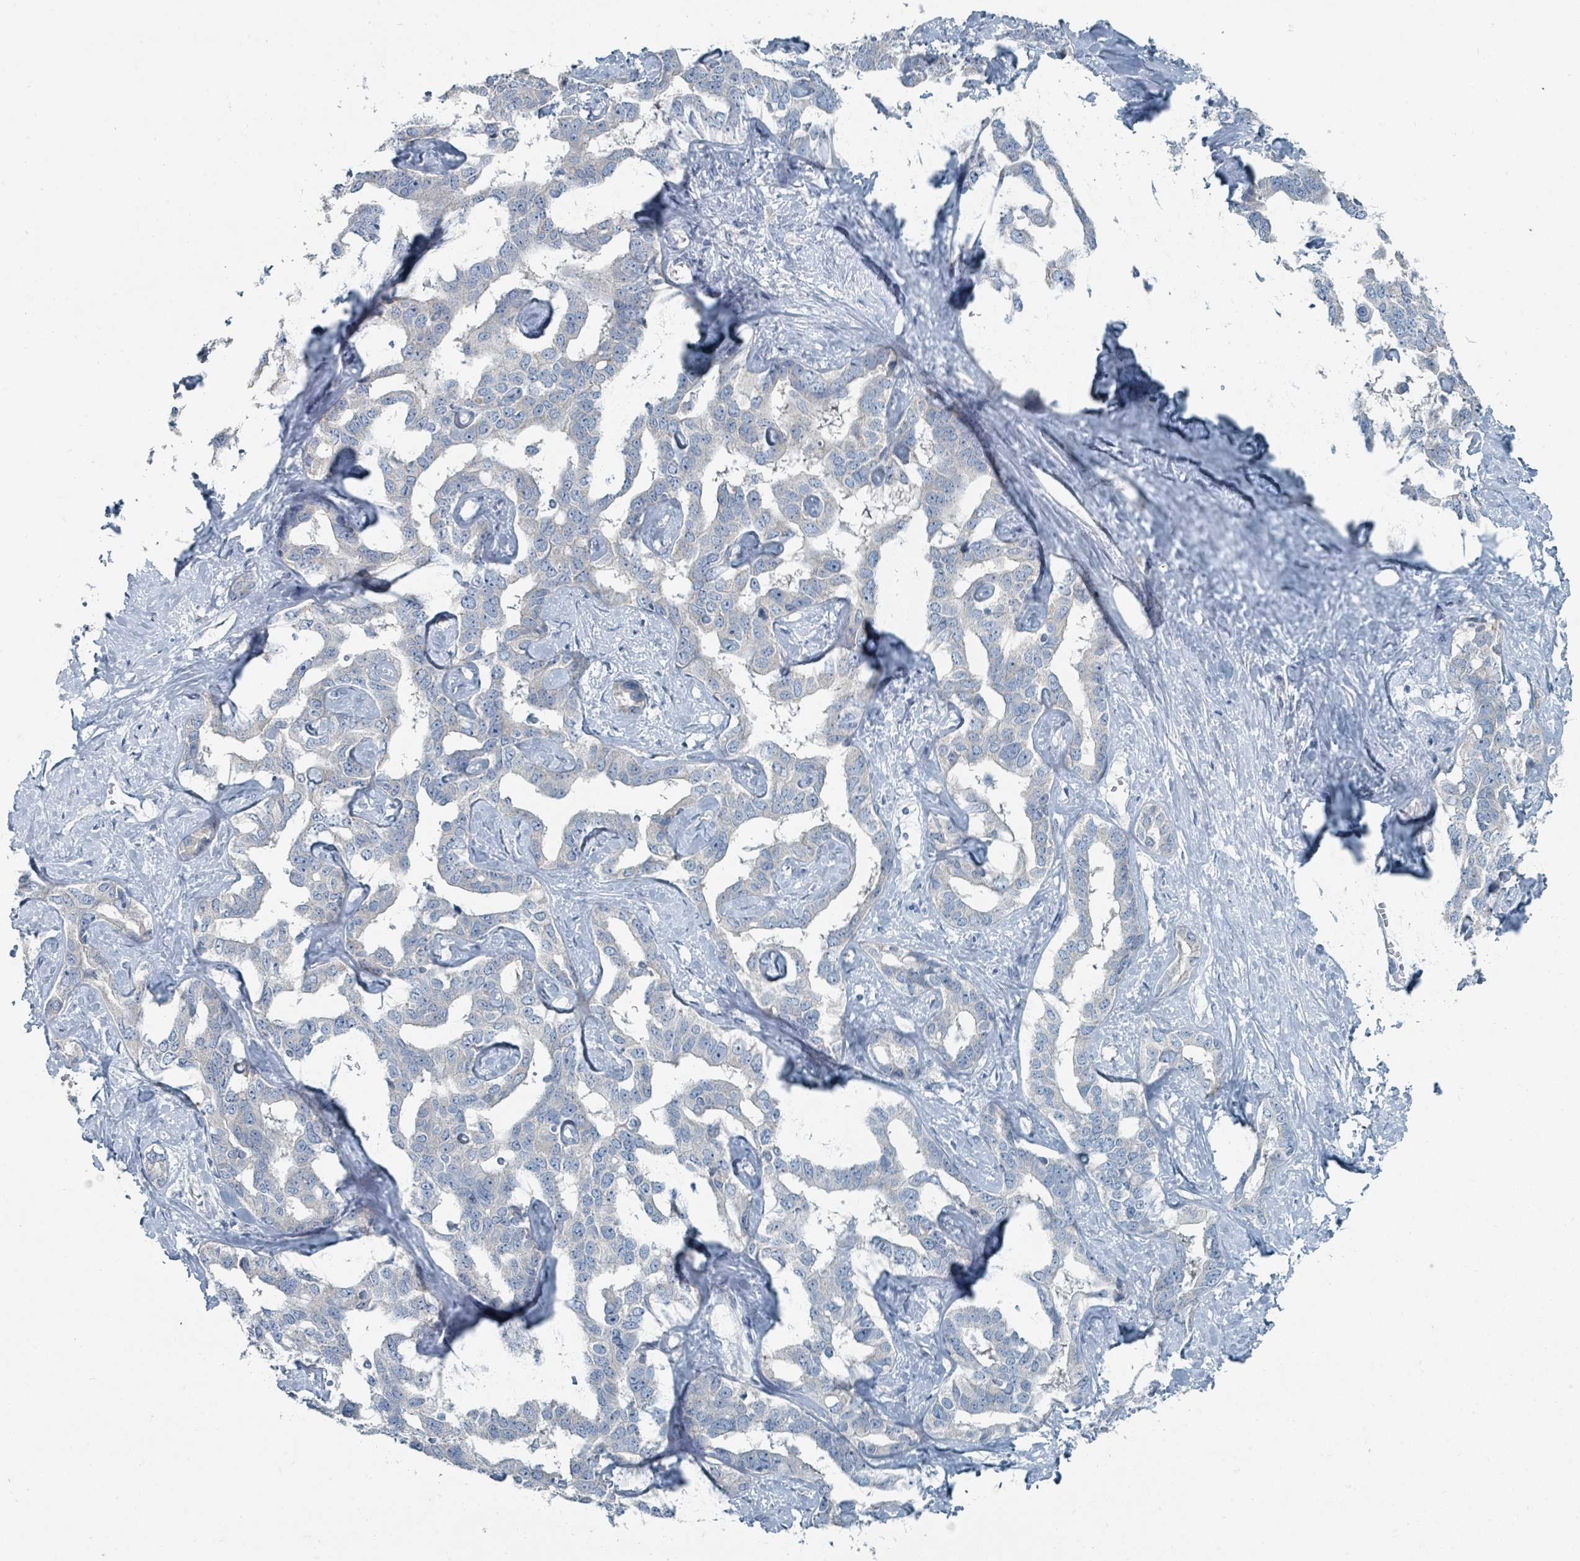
{"staining": {"intensity": "negative", "quantity": "none", "location": "none"}, "tissue": "liver cancer", "cell_type": "Tumor cells", "image_type": "cancer", "snomed": [{"axis": "morphology", "description": "Cholangiocarcinoma"}, {"axis": "topography", "description": "Liver"}], "caption": "An immunohistochemistry histopathology image of liver cancer (cholangiocarcinoma) is shown. There is no staining in tumor cells of liver cancer (cholangiocarcinoma).", "gene": "RASA4", "patient": {"sex": "male", "age": 59}}